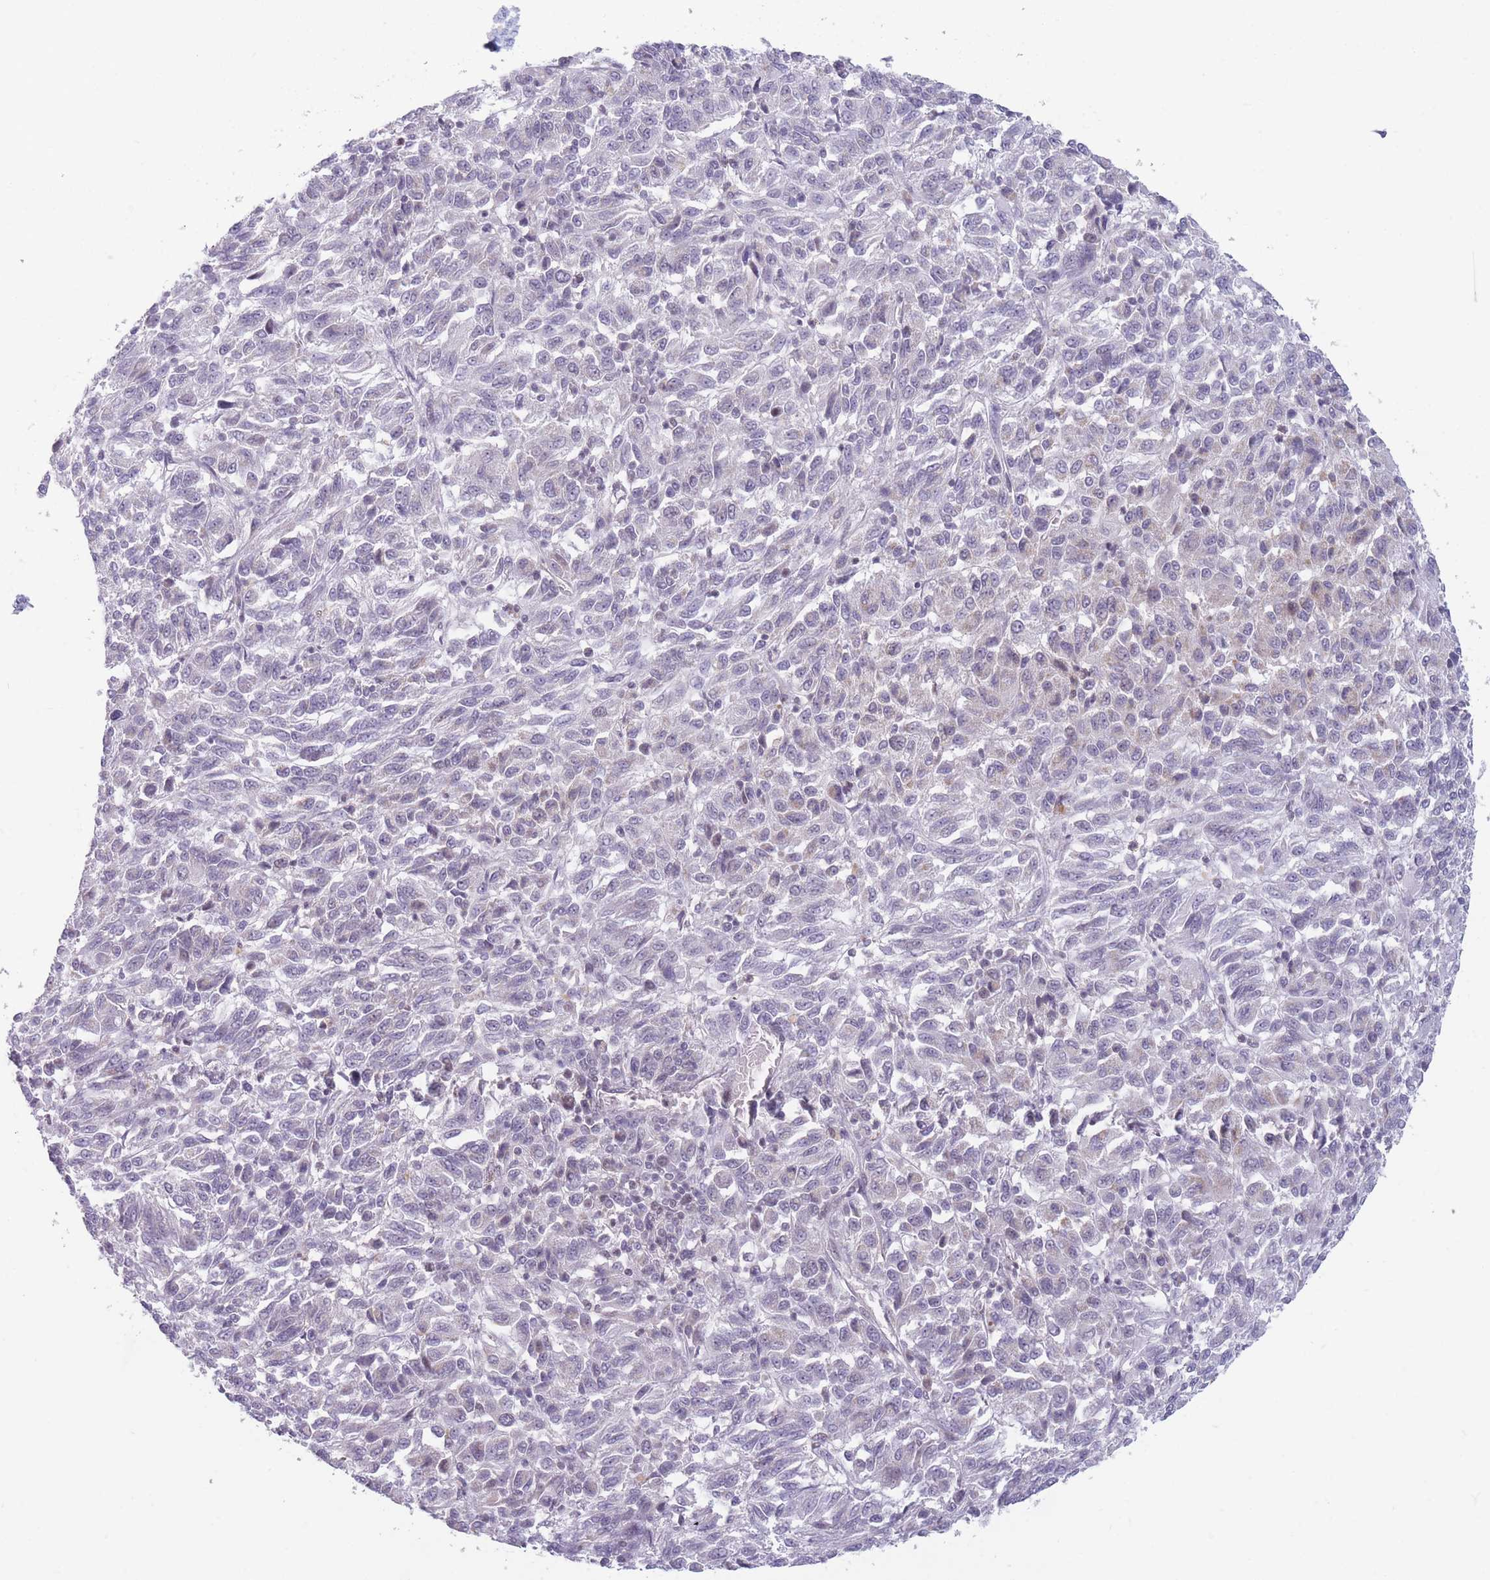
{"staining": {"intensity": "negative", "quantity": "none", "location": "none"}, "tissue": "melanoma", "cell_type": "Tumor cells", "image_type": "cancer", "snomed": [{"axis": "morphology", "description": "Malignant melanoma, Metastatic site"}, {"axis": "topography", "description": "Lung"}], "caption": "Tumor cells are negative for protein expression in human melanoma.", "gene": "ARID3B", "patient": {"sex": "male", "age": 64}}